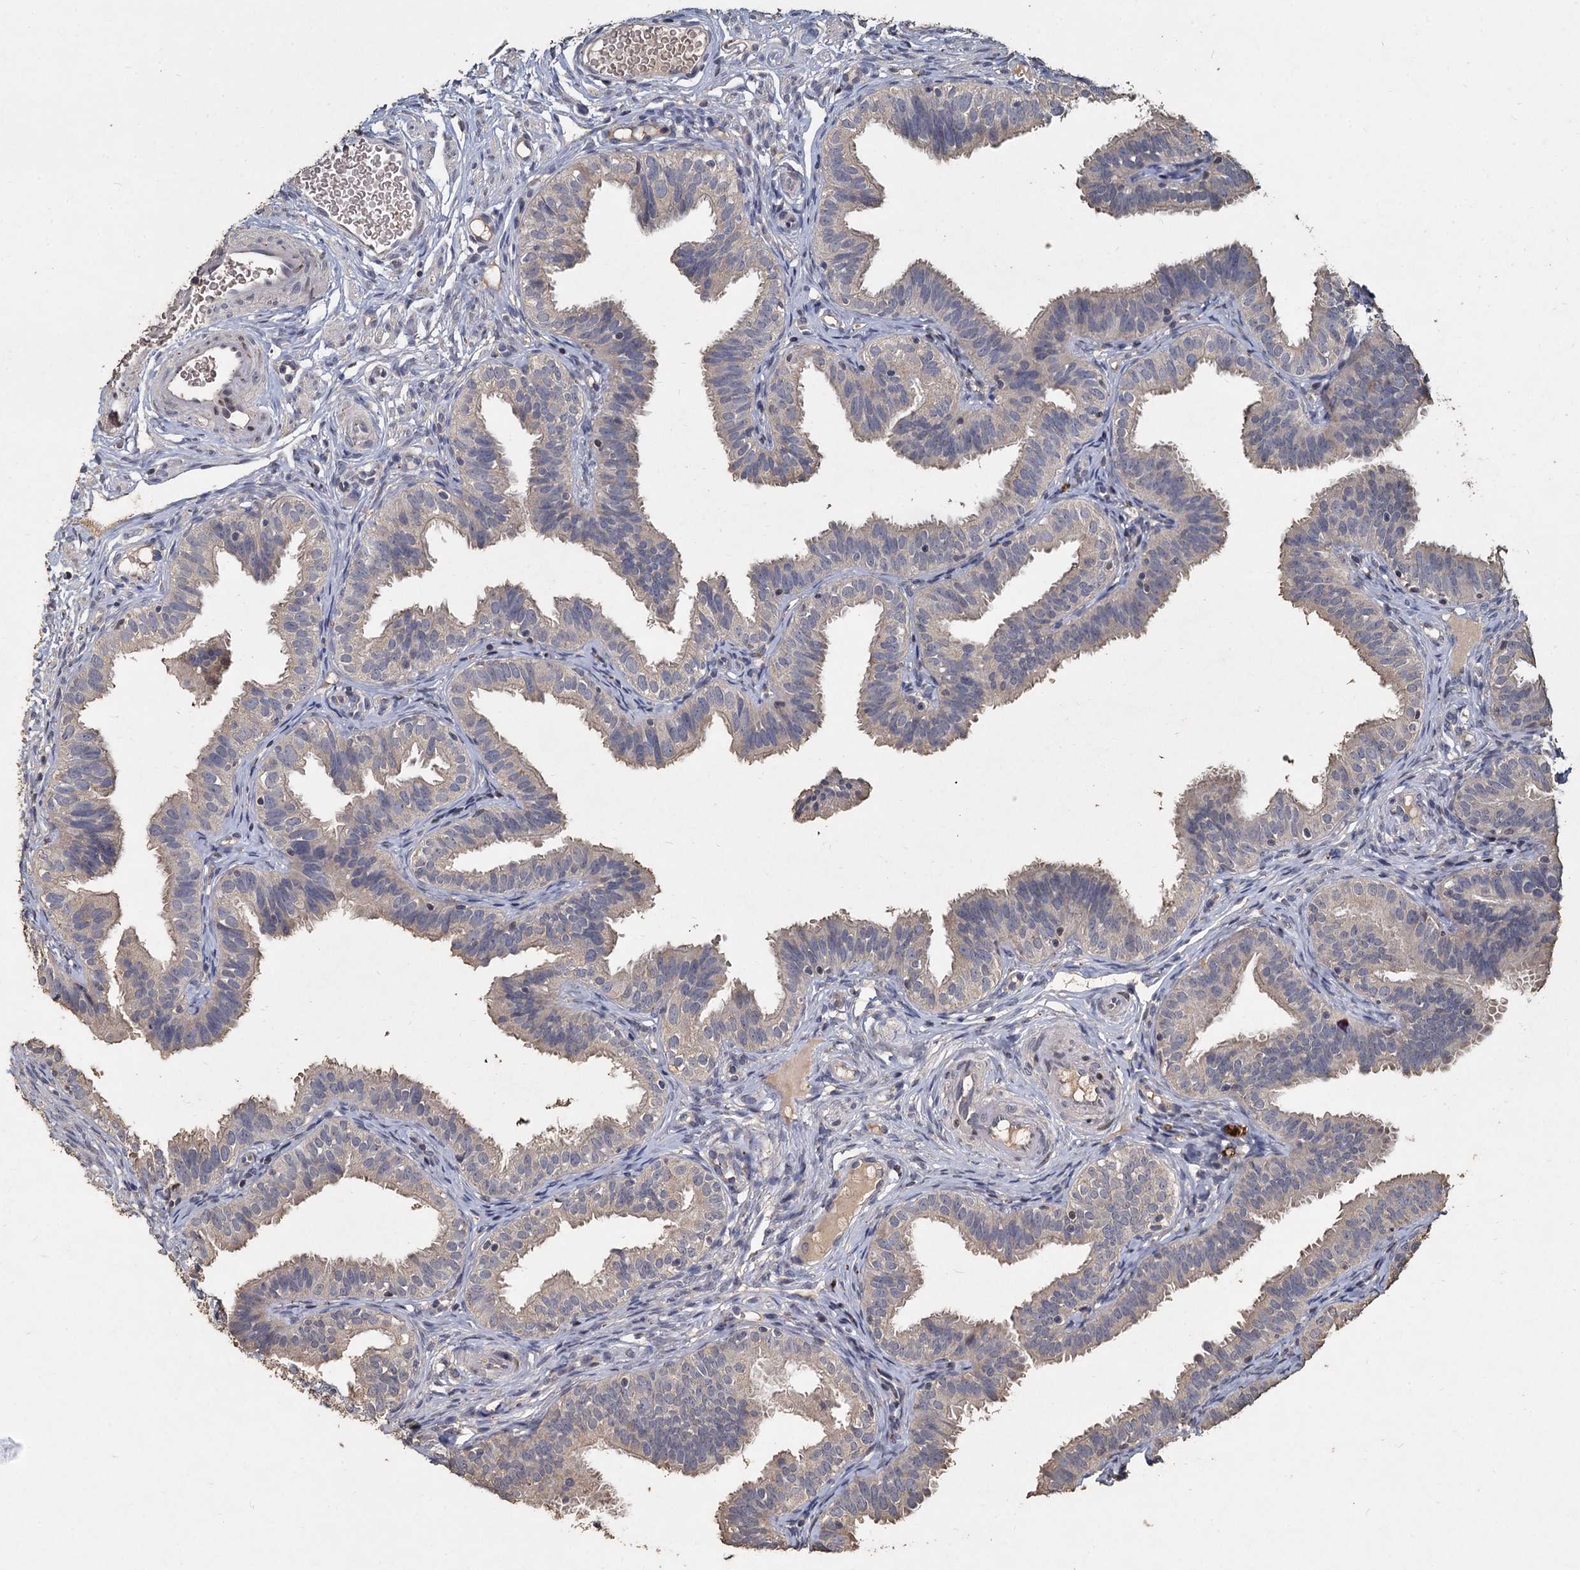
{"staining": {"intensity": "weak", "quantity": "<25%", "location": "cytoplasmic/membranous"}, "tissue": "fallopian tube", "cell_type": "Glandular cells", "image_type": "normal", "snomed": [{"axis": "morphology", "description": "Normal tissue, NOS"}, {"axis": "topography", "description": "Fallopian tube"}], "caption": "Glandular cells are negative for protein expression in unremarkable human fallopian tube. (Stains: DAB immunohistochemistry with hematoxylin counter stain, Microscopy: brightfield microscopy at high magnification).", "gene": "CCDC61", "patient": {"sex": "female", "age": 35}}